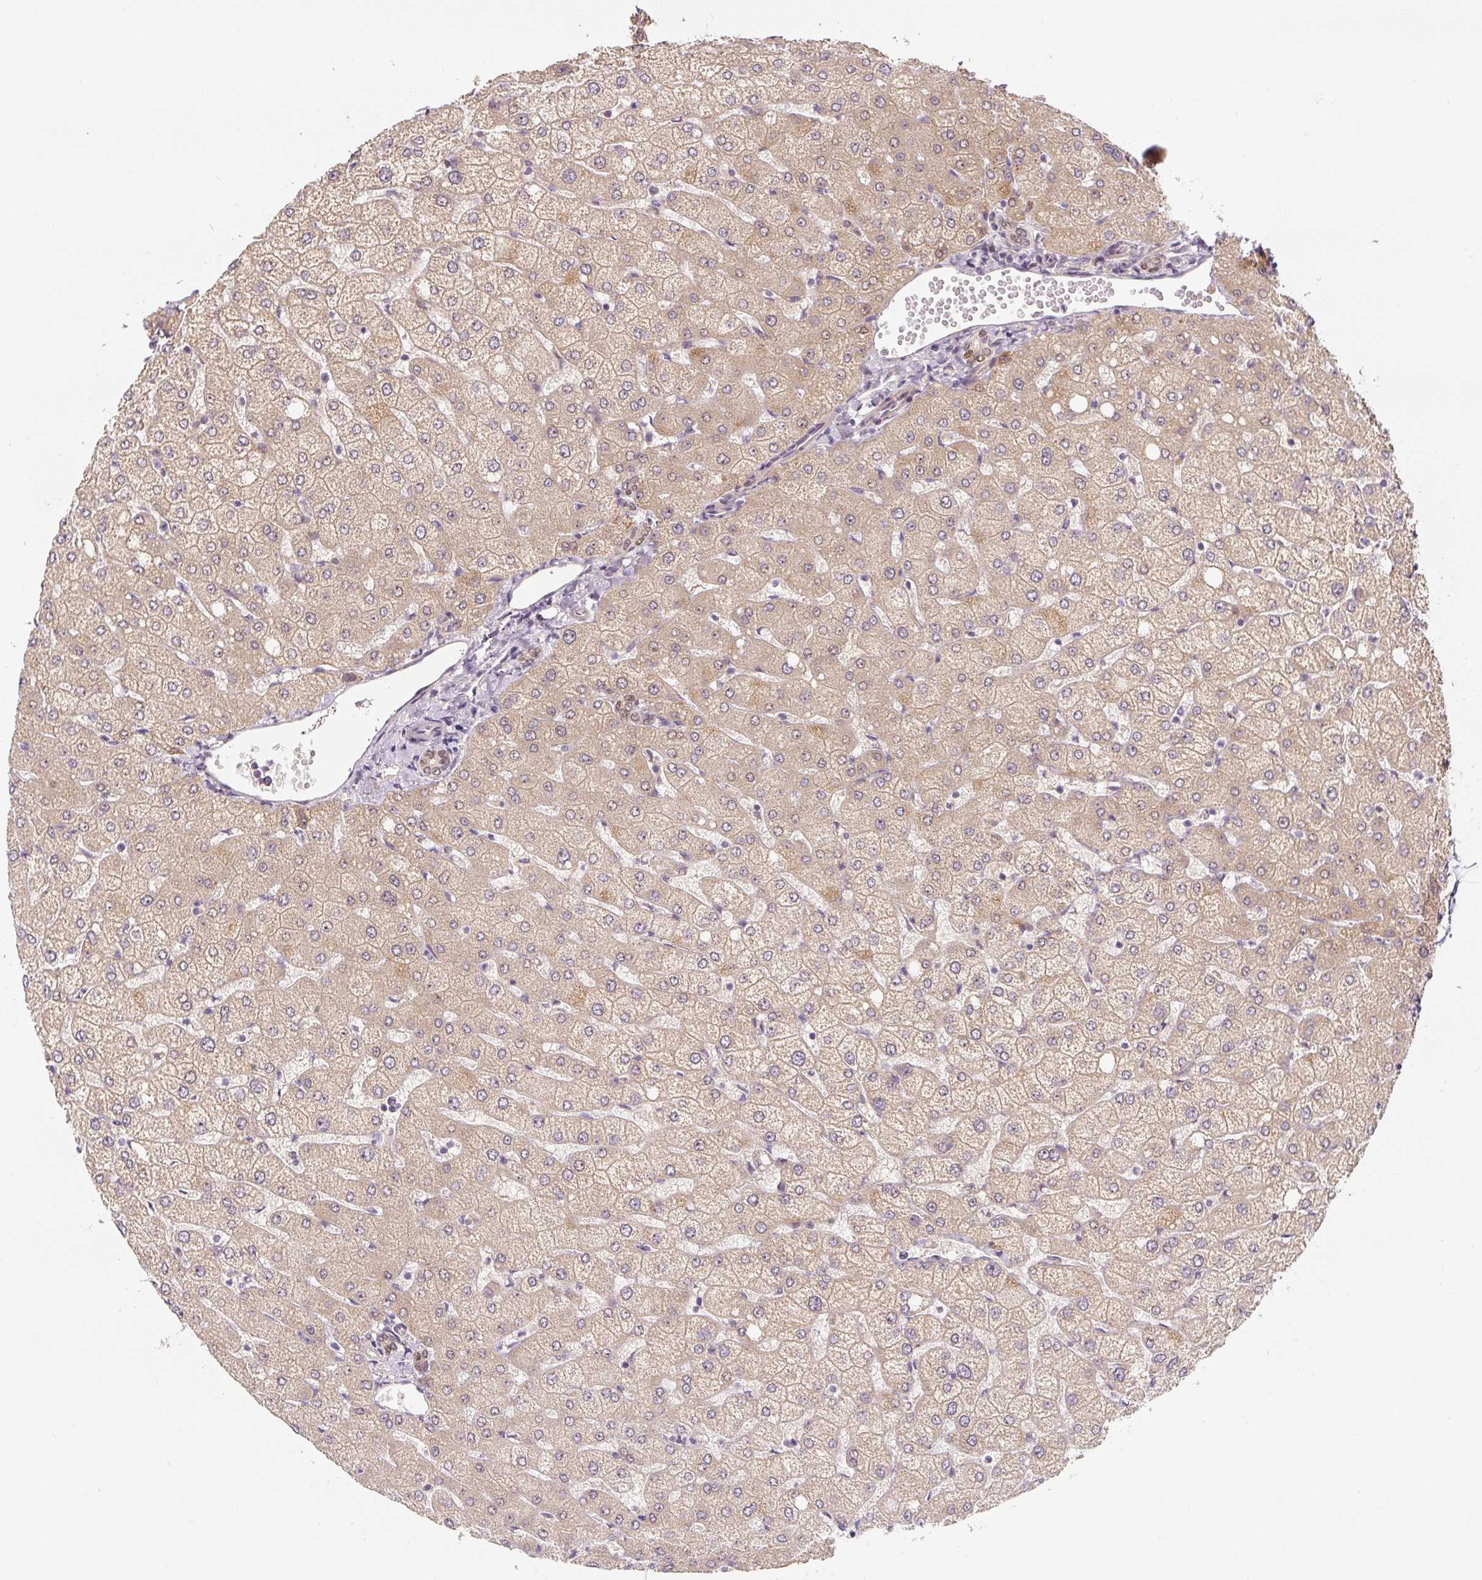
{"staining": {"intensity": "moderate", "quantity": ">75%", "location": "nuclear"}, "tissue": "liver", "cell_type": "Cholangiocytes", "image_type": "normal", "snomed": [{"axis": "morphology", "description": "Normal tissue, NOS"}, {"axis": "topography", "description": "Liver"}], "caption": "This micrograph demonstrates IHC staining of benign human liver, with medium moderate nuclear positivity in approximately >75% of cholangiocytes.", "gene": "PWWP3B", "patient": {"sex": "female", "age": 54}}